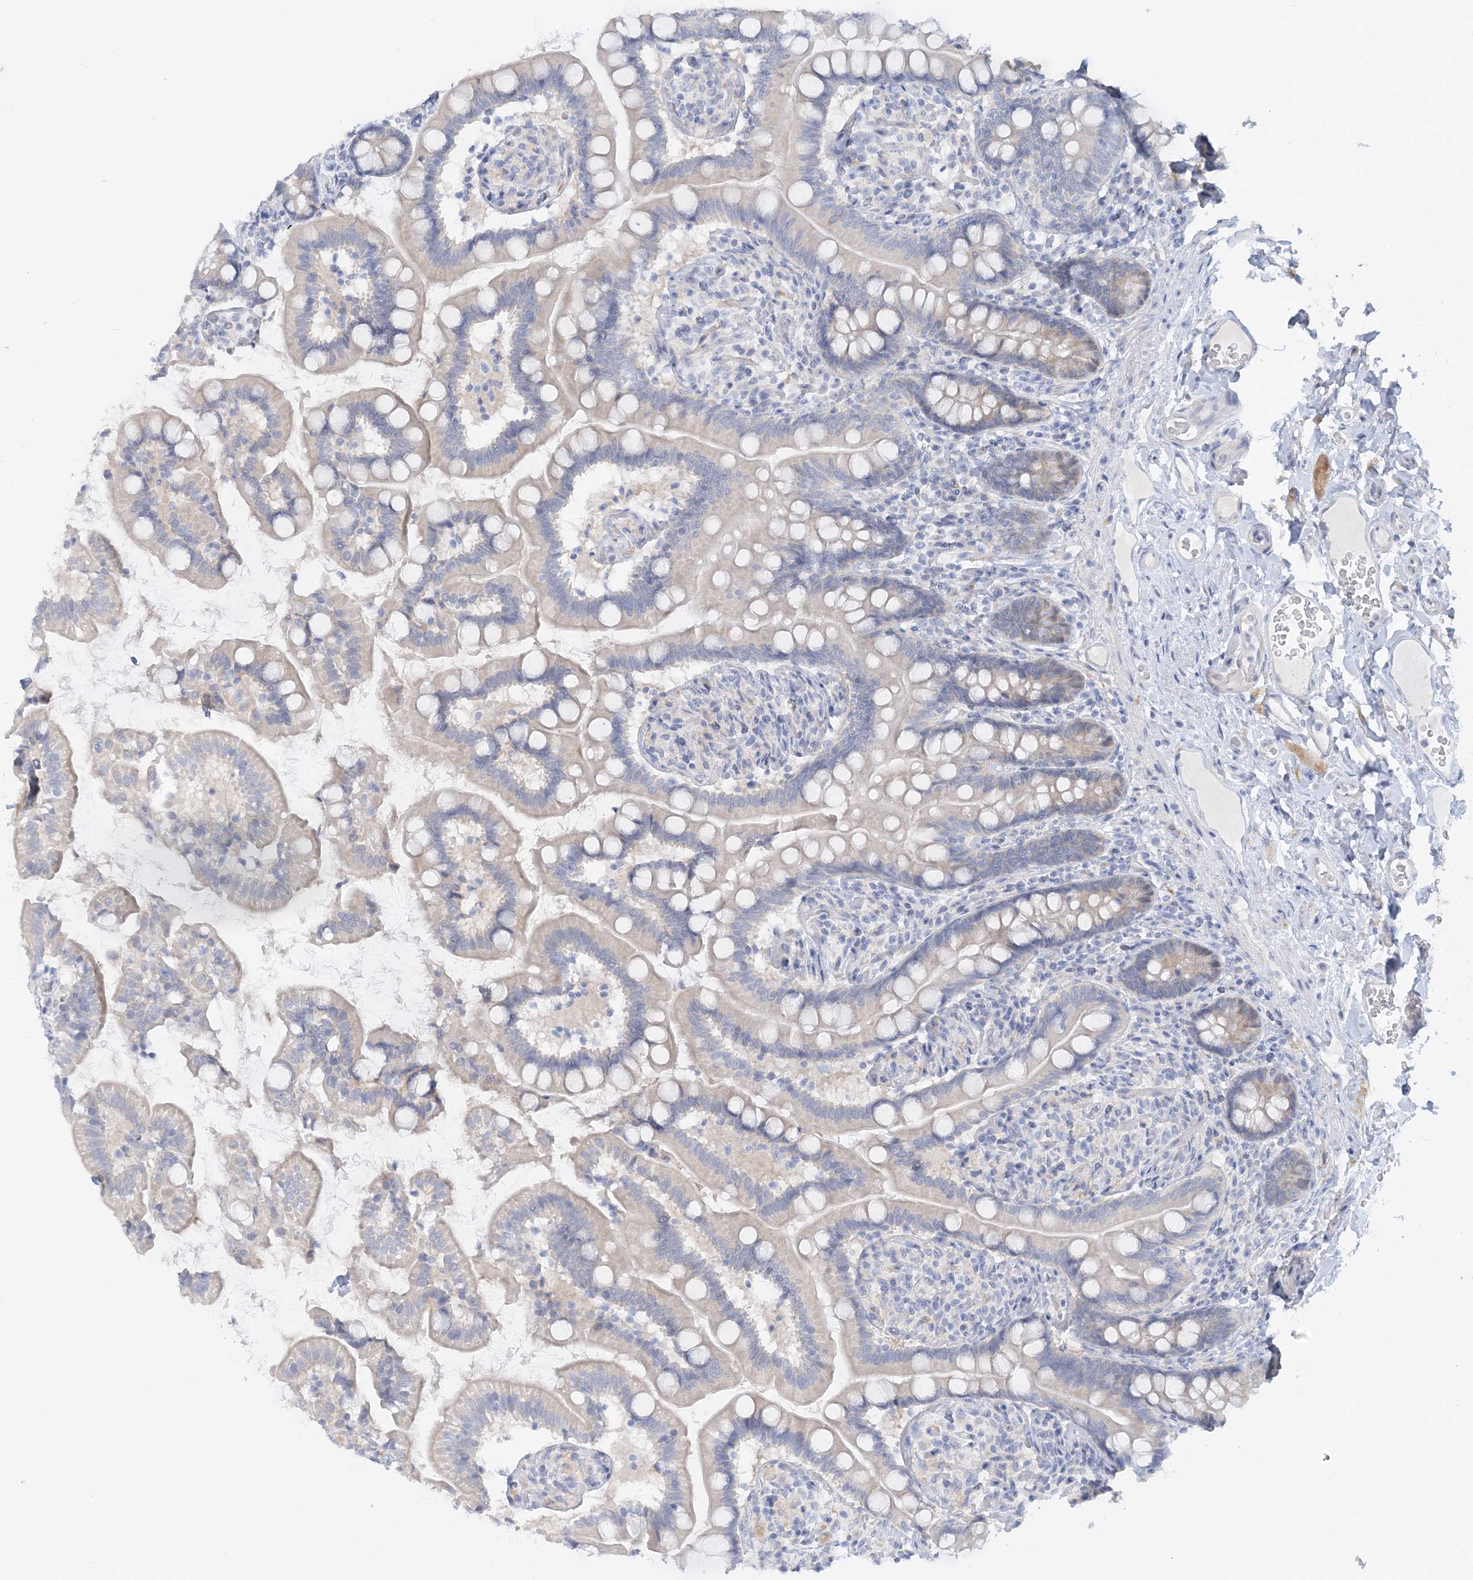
{"staining": {"intensity": "negative", "quantity": "none", "location": "none"}, "tissue": "small intestine", "cell_type": "Glandular cells", "image_type": "normal", "snomed": [{"axis": "morphology", "description": "Normal tissue, NOS"}, {"axis": "topography", "description": "Small intestine"}], "caption": "Small intestine stained for a protein using immunohistochemistry (IHC) shows no staining glandular cells.", "gene": "ENSG00000288637", "patient": {"sex": "female", "age": 64}}